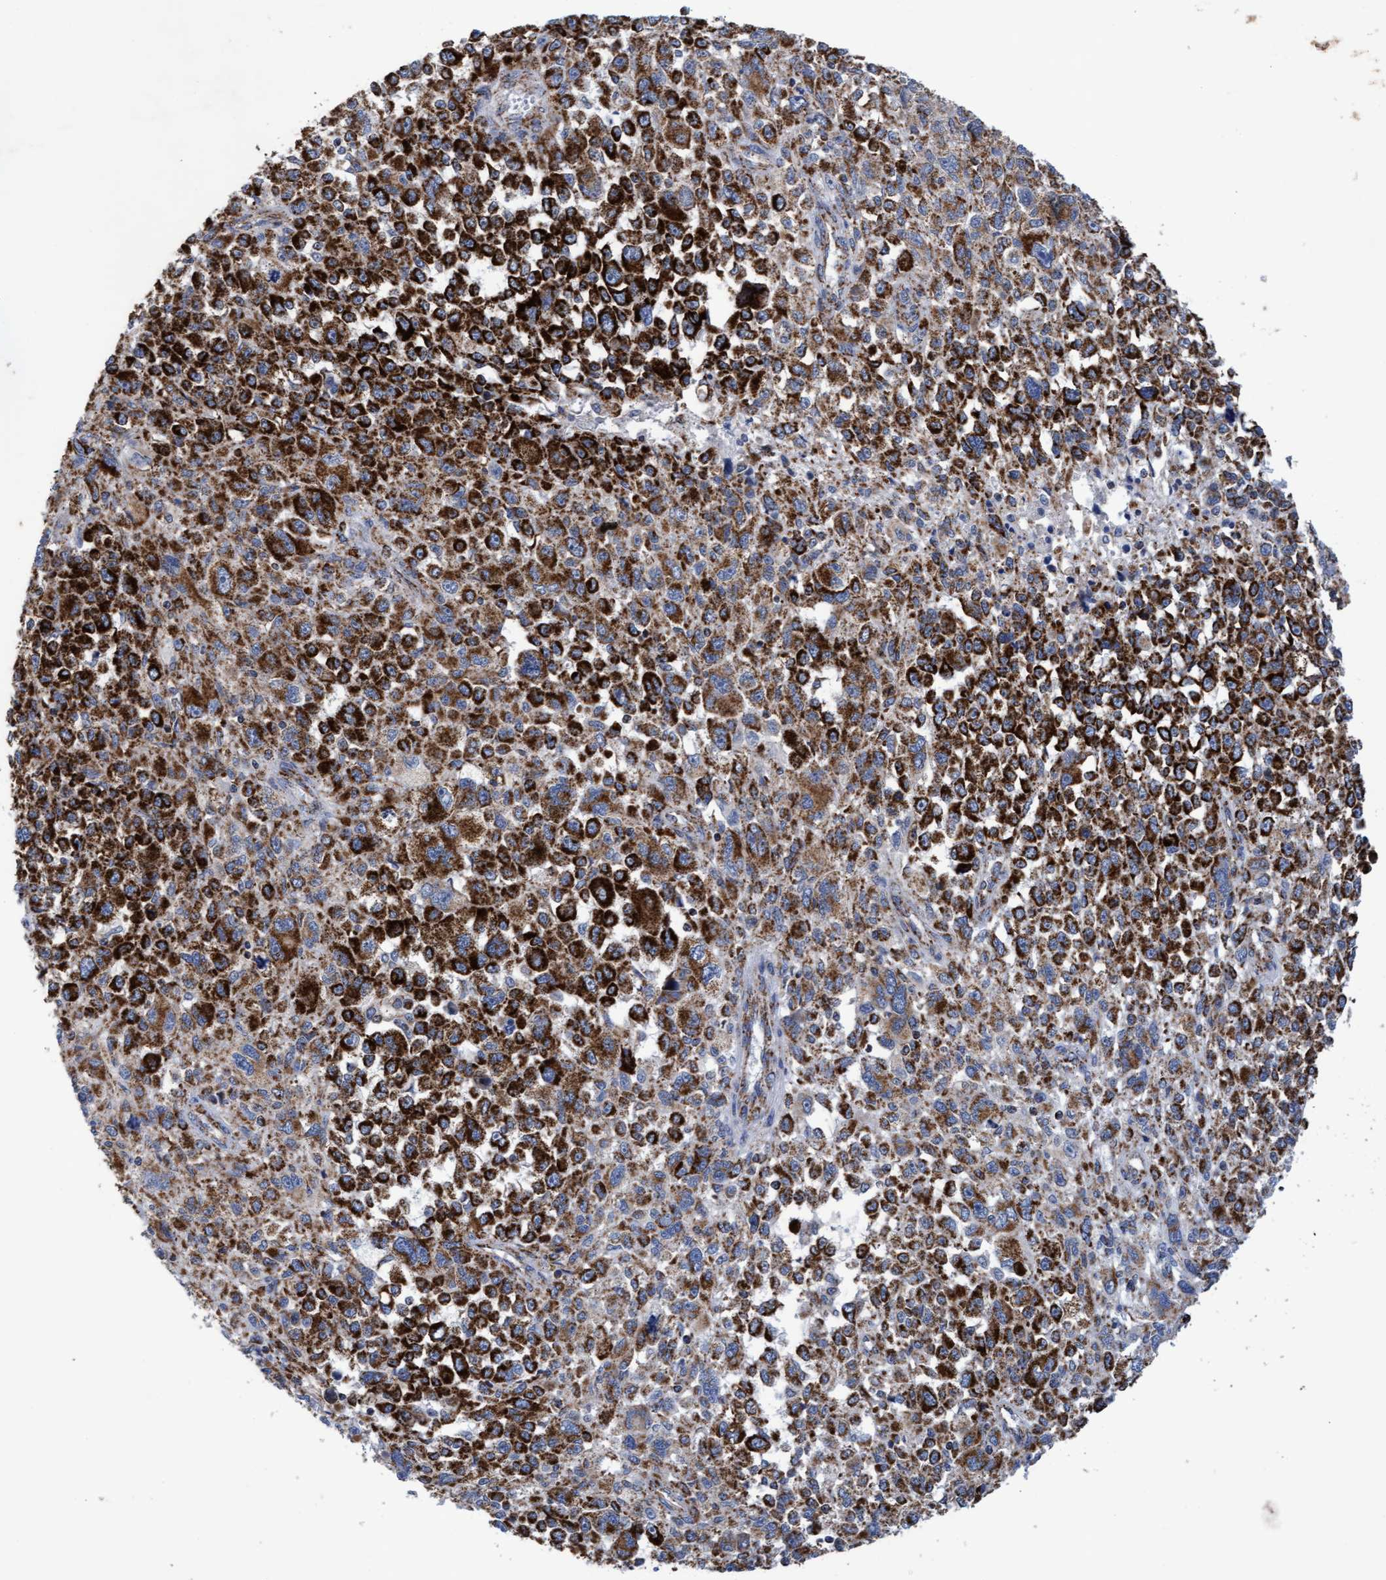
{"staining": {"intensity": "strong", "quantity": ">75%", "location": "cytoplasmic/membranous"}, "tissue": "melanoma", "cell_type": "Tumor cells", "image_type": "cancer", "snomed": [{"axis": "morphology", "description": "Malignant melanoma, NOS"}, {"axis": "topography", "description": "Skin"}], "caption": "A photomicrograph showing strong cytoplasmic/membranous expression in about >75% of tumor cells in malignant melanoma, as visualized by brown immunohistochemical staining.", "gene": "MRPL38", "patient": {"sex": "female", "age": 55}}